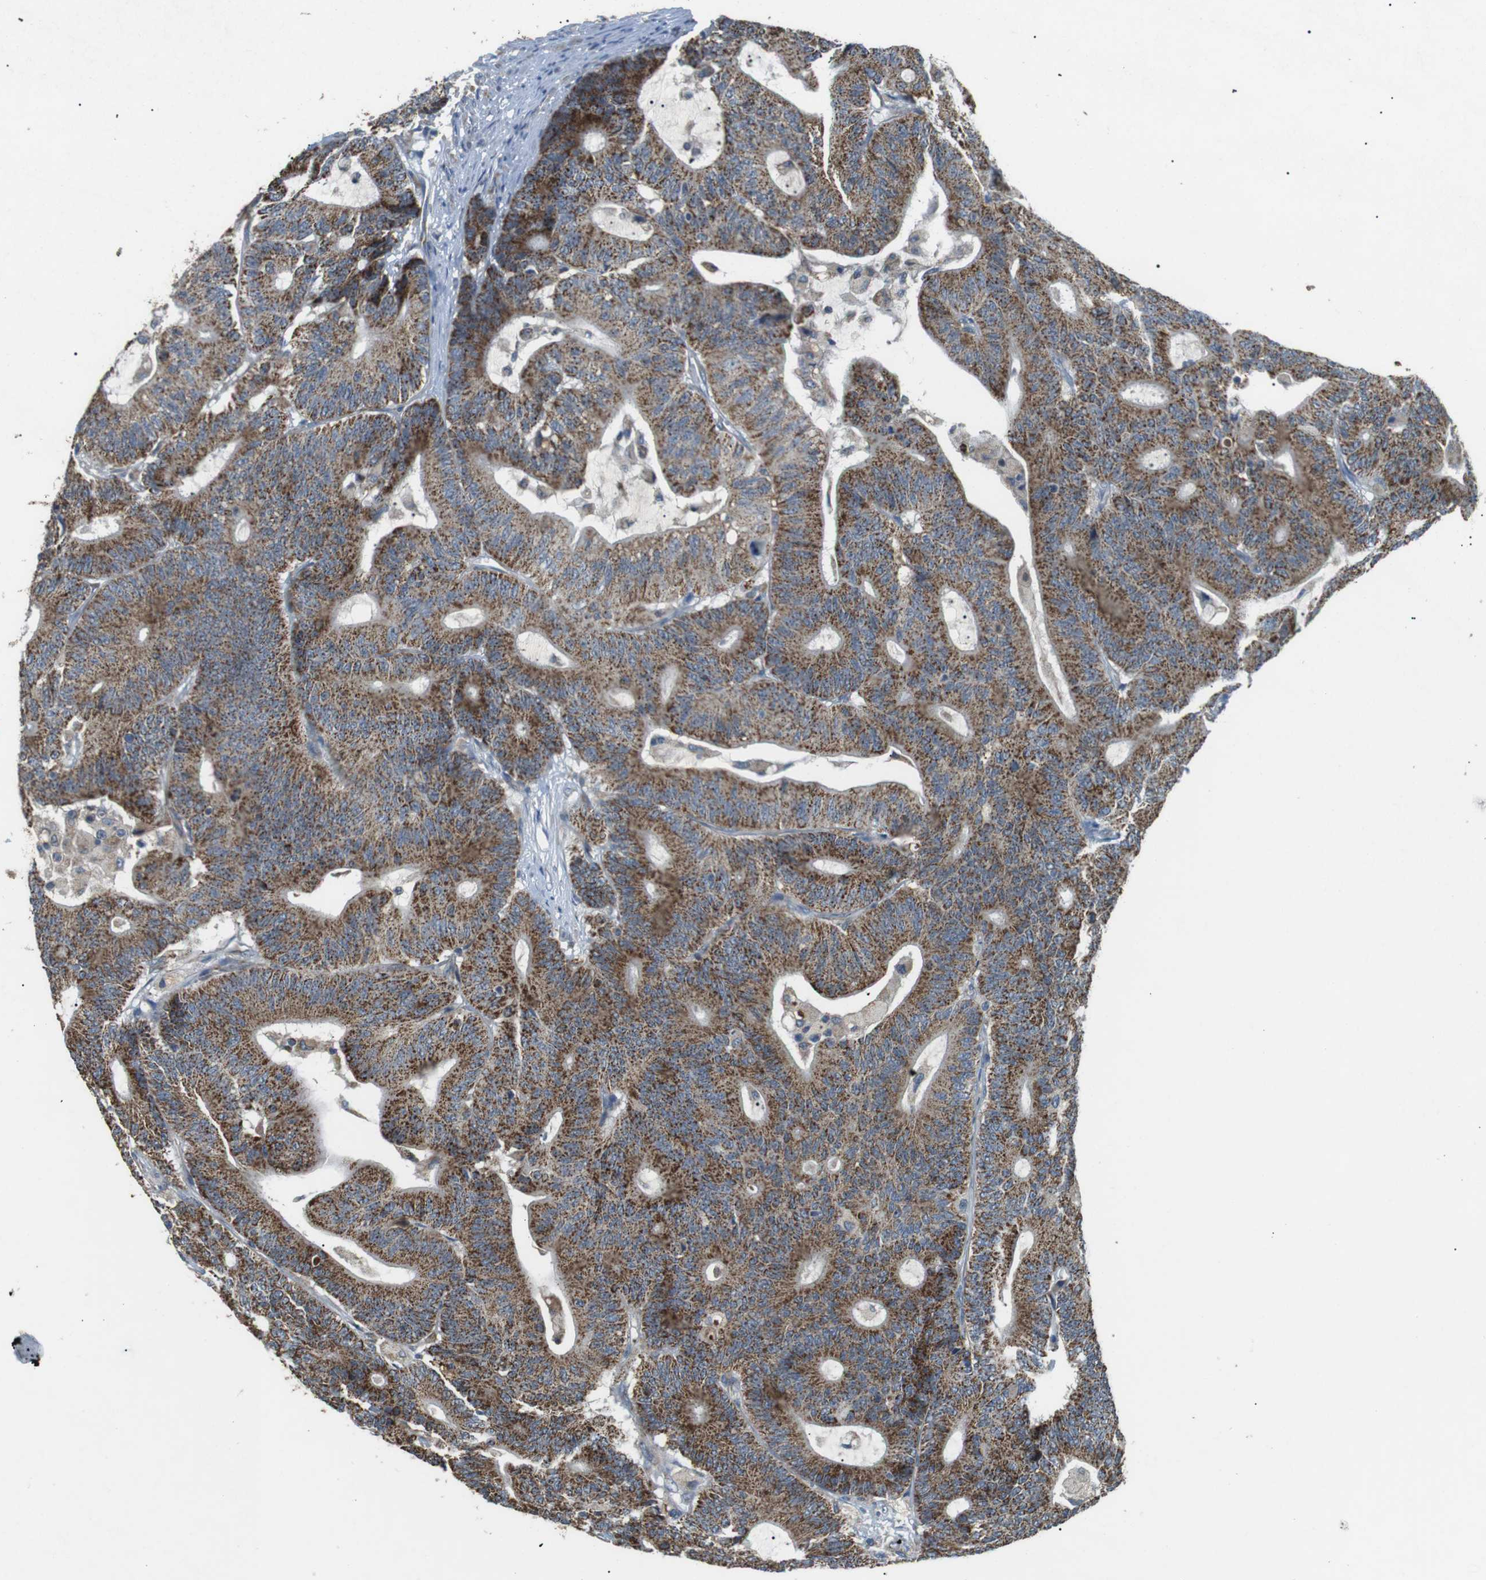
{"staining": {"intensity": "moderate", "quantity": ">75%", "location": "cytoplasmic/membranous"}, "tissue": "colorectal cancer", "cell_type": "Tumor cells", "image_type": "cancer", "snomed": [{"axis": "morphology", "description": "Adenocarcinoma, NOS"}, {"axis": "topography", "description": "Colon"}], "caption": "Immunohistochemical staining of human adenocarcinoma (colorectal) displays medium levels of moderate cytoplasmic/membranous protein positivity in about >75% of tumor cells. Immunohistochemistry stains the protein in brown and the nuclei are stained blue.", "gene": "BACE1", "patient": {"sex": "female", "age": 84}}